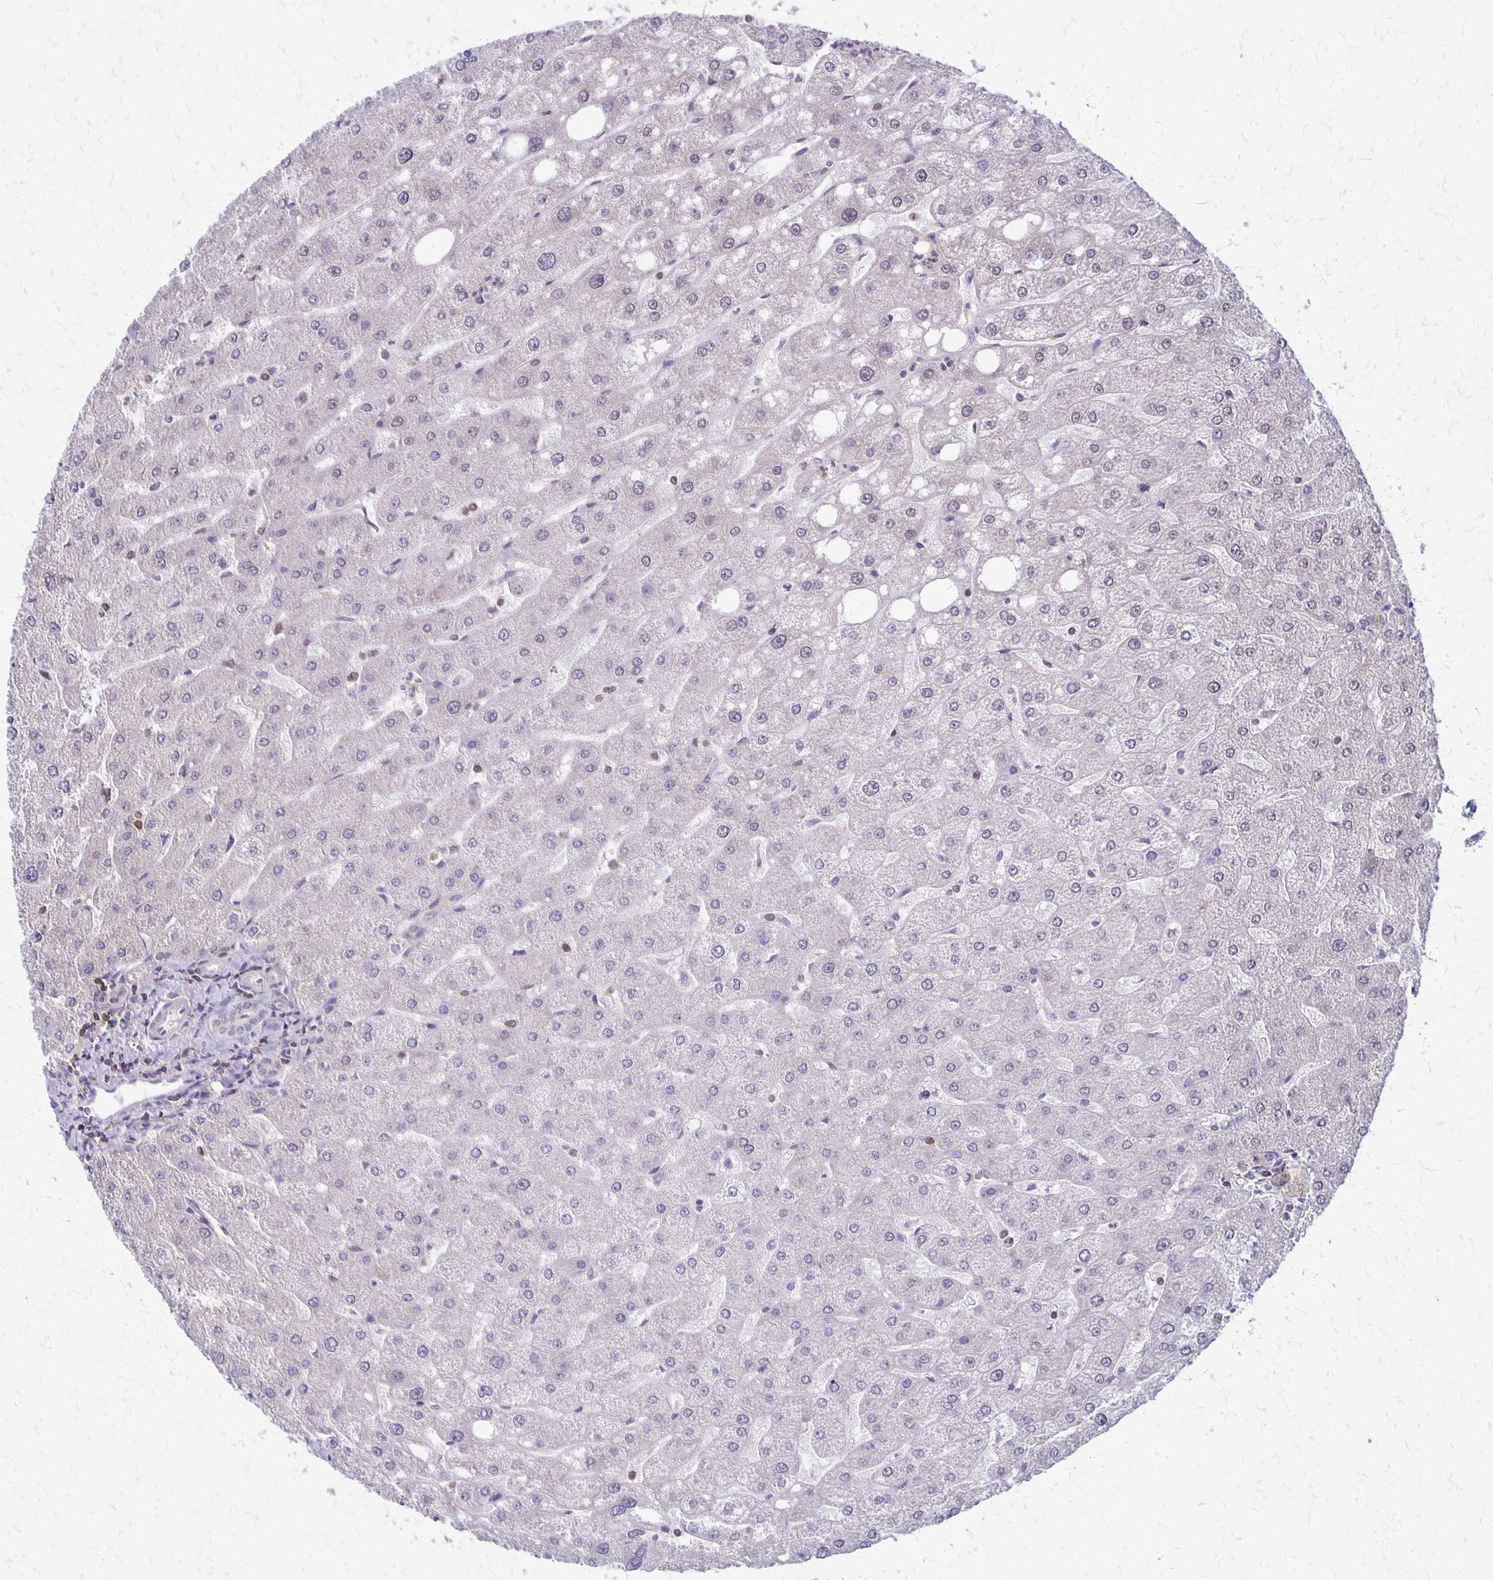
{"staining": {"intensity": "weak", "quantity": "<25%", "location": "cytoplasmic/membranous"}, "tissue": "liver", "cell_type": "Cholangiocytes", "image_type": "normal", "snomed": [{"axis": "morphology", "description": "Normal tissue, NOS"}, {"axis": "topography", "description": "Liver"}], "caption": "Normal liver was stained to show a protein in brown. There is no significant expression in cholangiocytes. The staining was performed using DAB (3,3'-diaminobenzidine) to visualize the protein expression in brown, while the nuclei were stained in blue with hematoxylin (Magnification: 20x).", "gene": "SEPTIN5", "patient": {"sex": "male", "age": 67}}